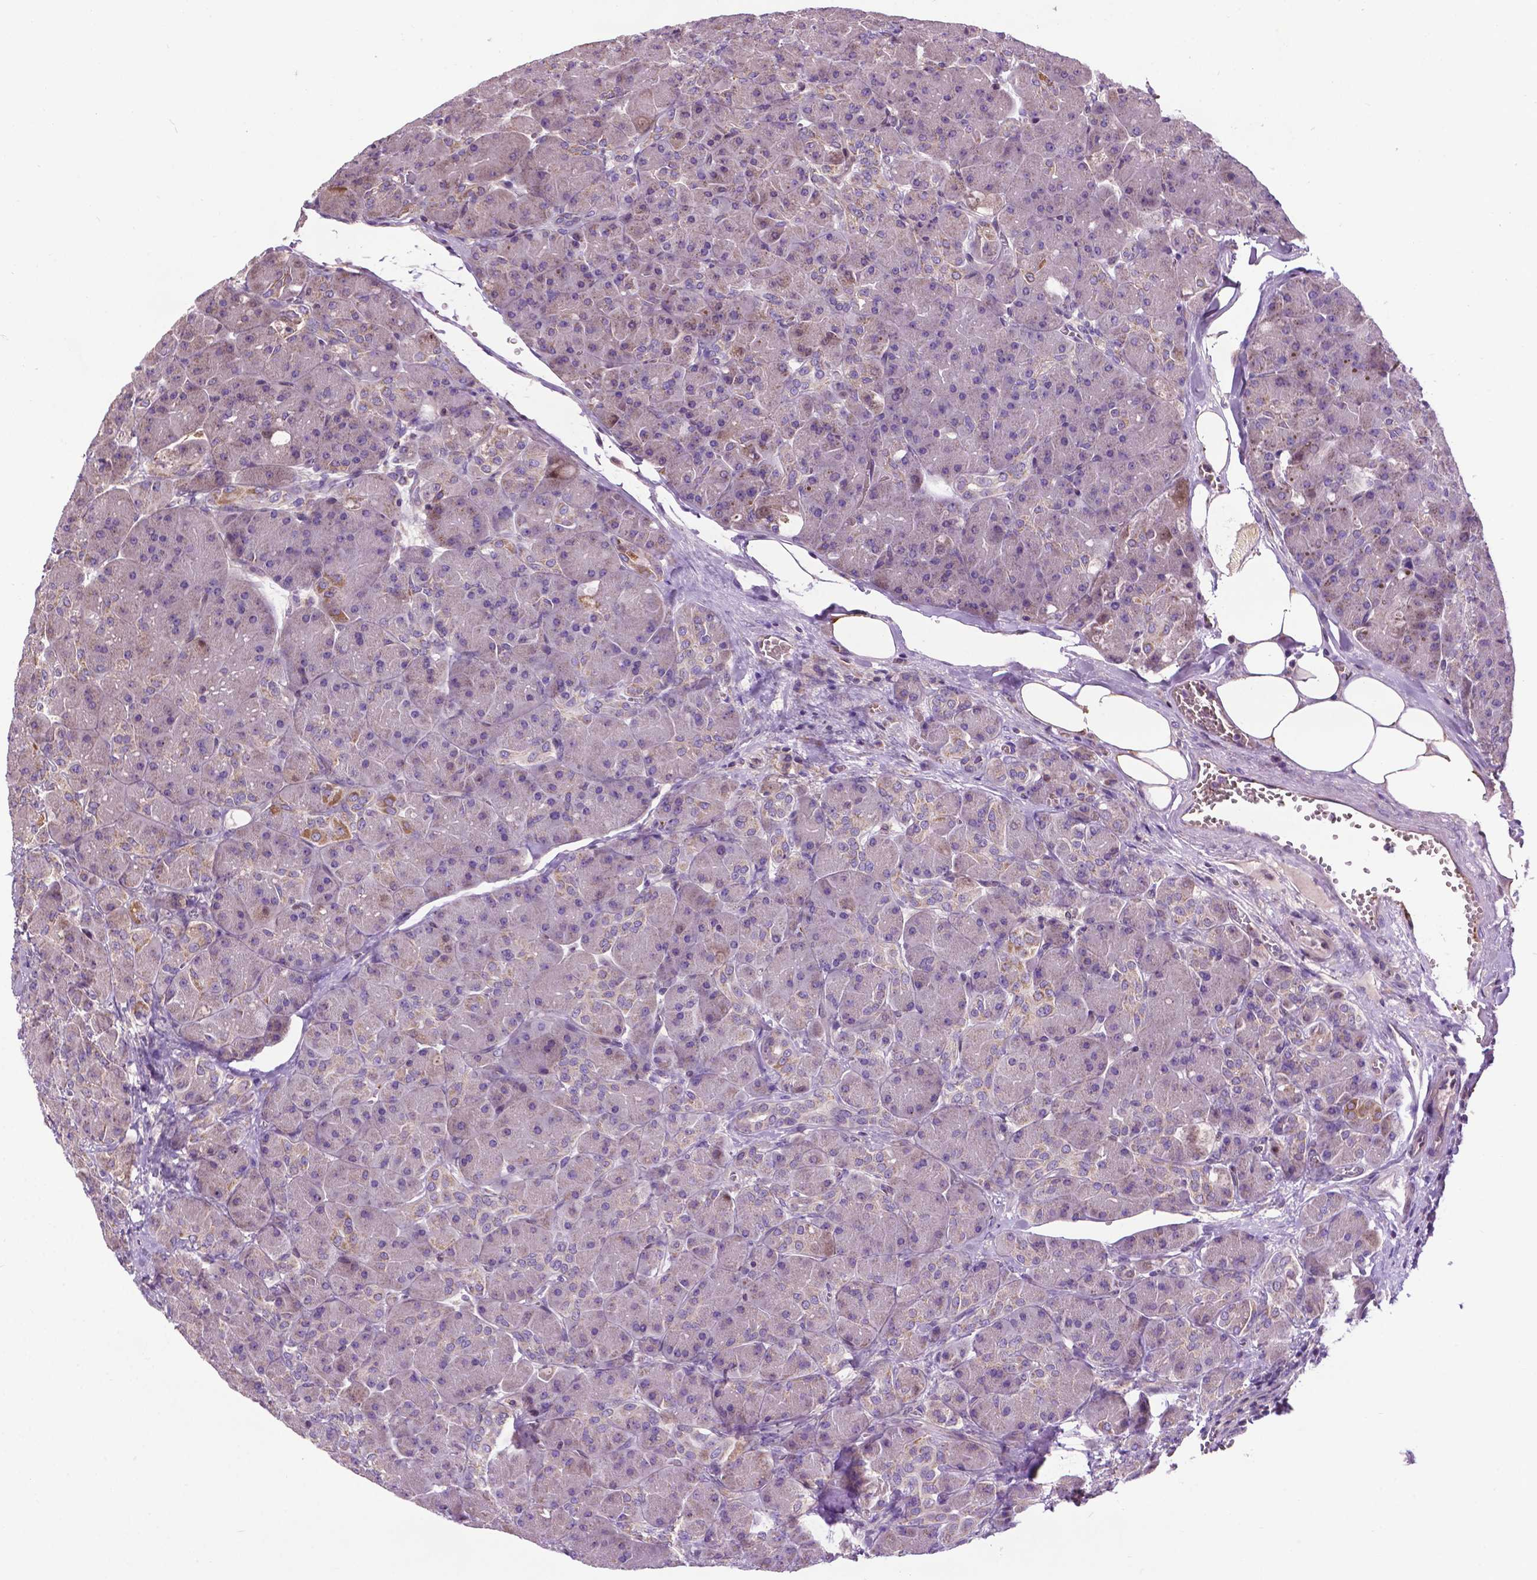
{"staining": {"intensity": "moderate", "quantity": "<25%", "location": "cytoplasmic/membranous"}, "tissue": "pancreas", "cell_type": "Exocrine glandular cells", "image_type": "normal", "snomed": [{"axis": "morphology", "description": "Normal tissue, NOS"}, {"axis": "topography", "description": "Pancreas"}], "caption": "Protein expression analysis of normal pancreas demonstrates moderate cytoplasmic/membranous staining in approximately <25% of exocrine glandular cells. The staining is performed using DAB brown chromogen to label protein expression. The nuclei are counter-stained blue using hematoxylin.", "gene": "SPNS2", "patient": {"sex": "male", "age": 55}}